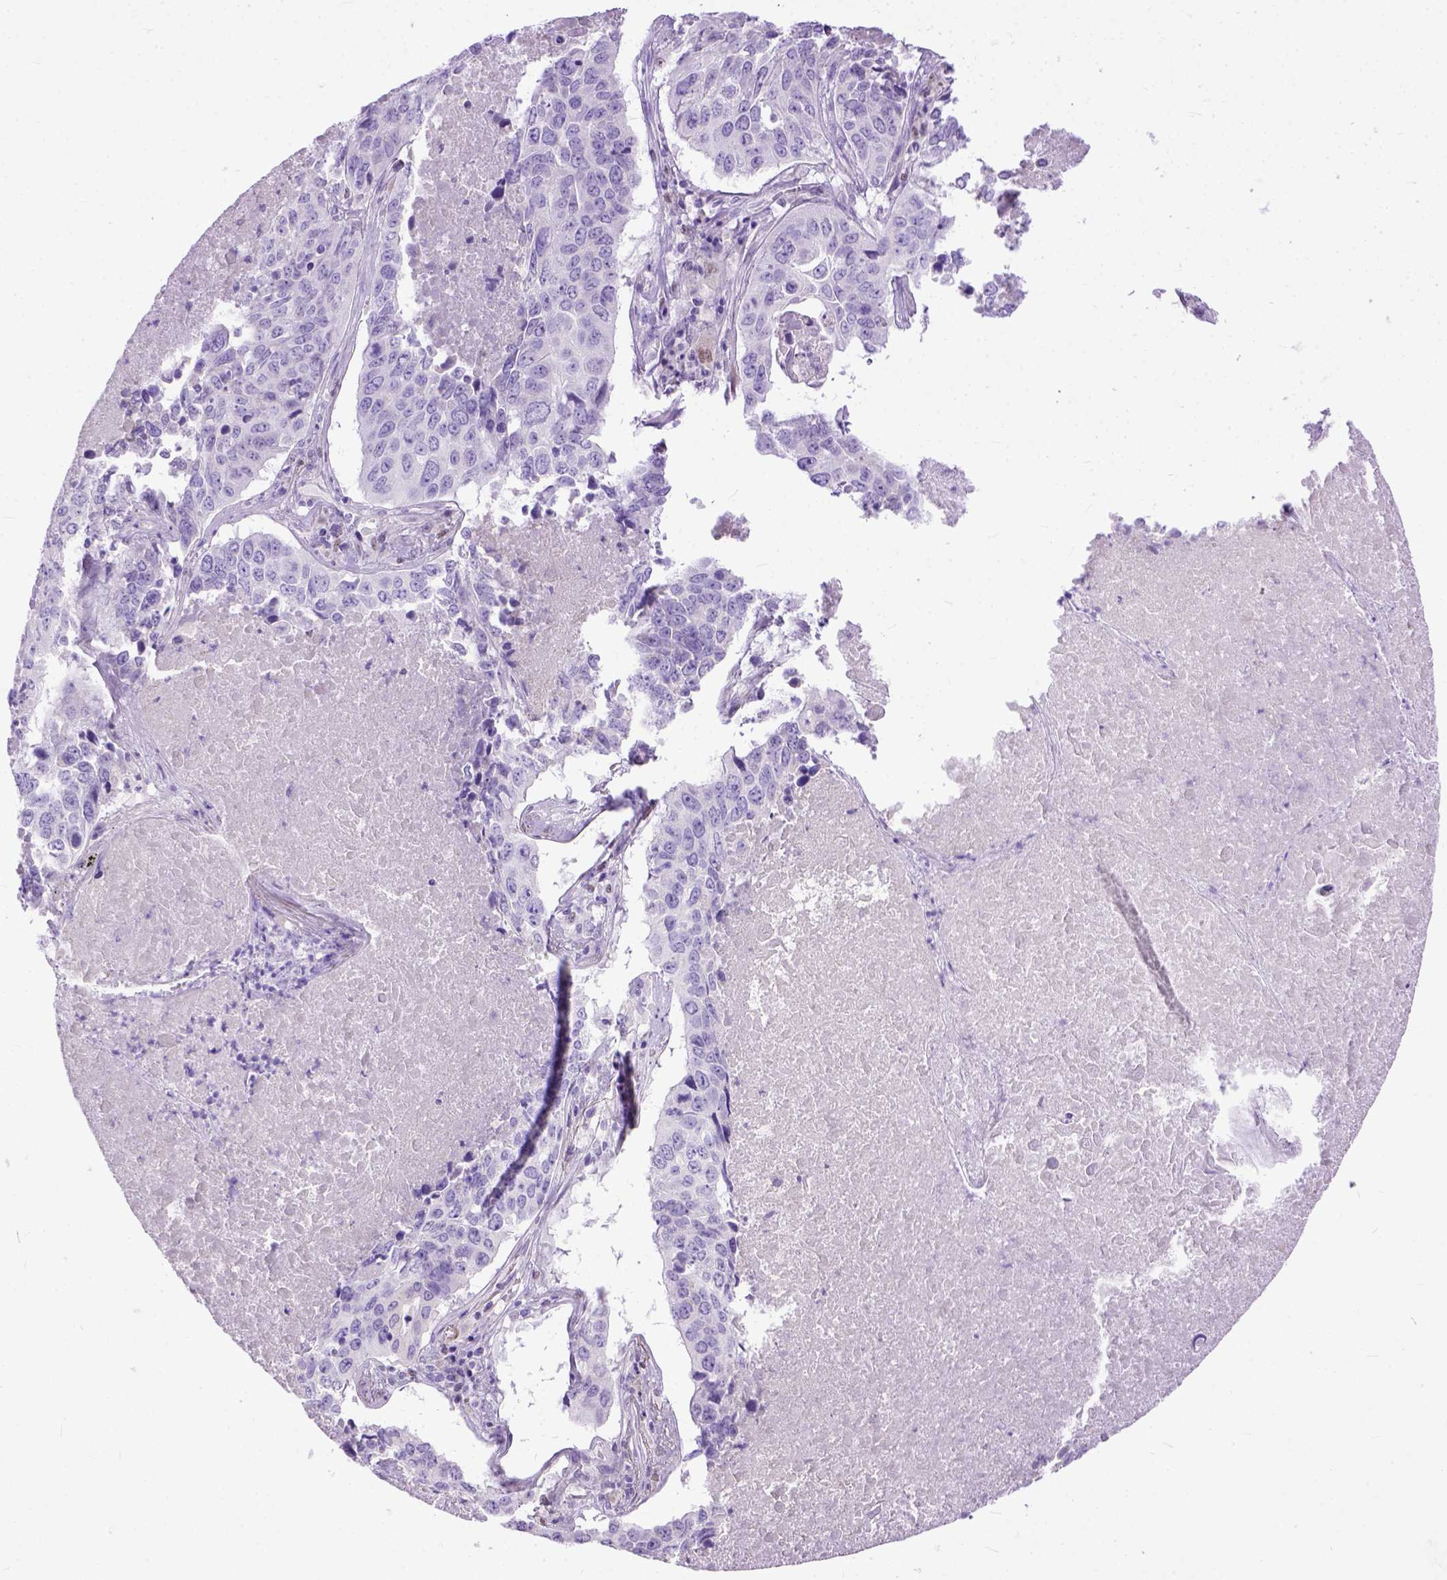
{"staining": {"intensity": "negative", "quantity": "none", "location": "none"}, "tissue": "lung cancer", "cell_type": "Tumor cells", "image_type": "cancer", "snomed": [{"axis": "morphology", "description": "Normal tissue, NOS"}, {"axis": "morphology", "description": "Squamous cell carcinoma, NOS"}, {"axis": "topography", "description": "Bronchus"}, {"axis": "topography", "description": "Lung"}], "caption": "Immunohistochemical staining of human squamous cell carcinoma (lung) exhibits no significant positivity in tumor cells.", "gene": "CRB1", "patient": {"sex": "male", "age": 64}}